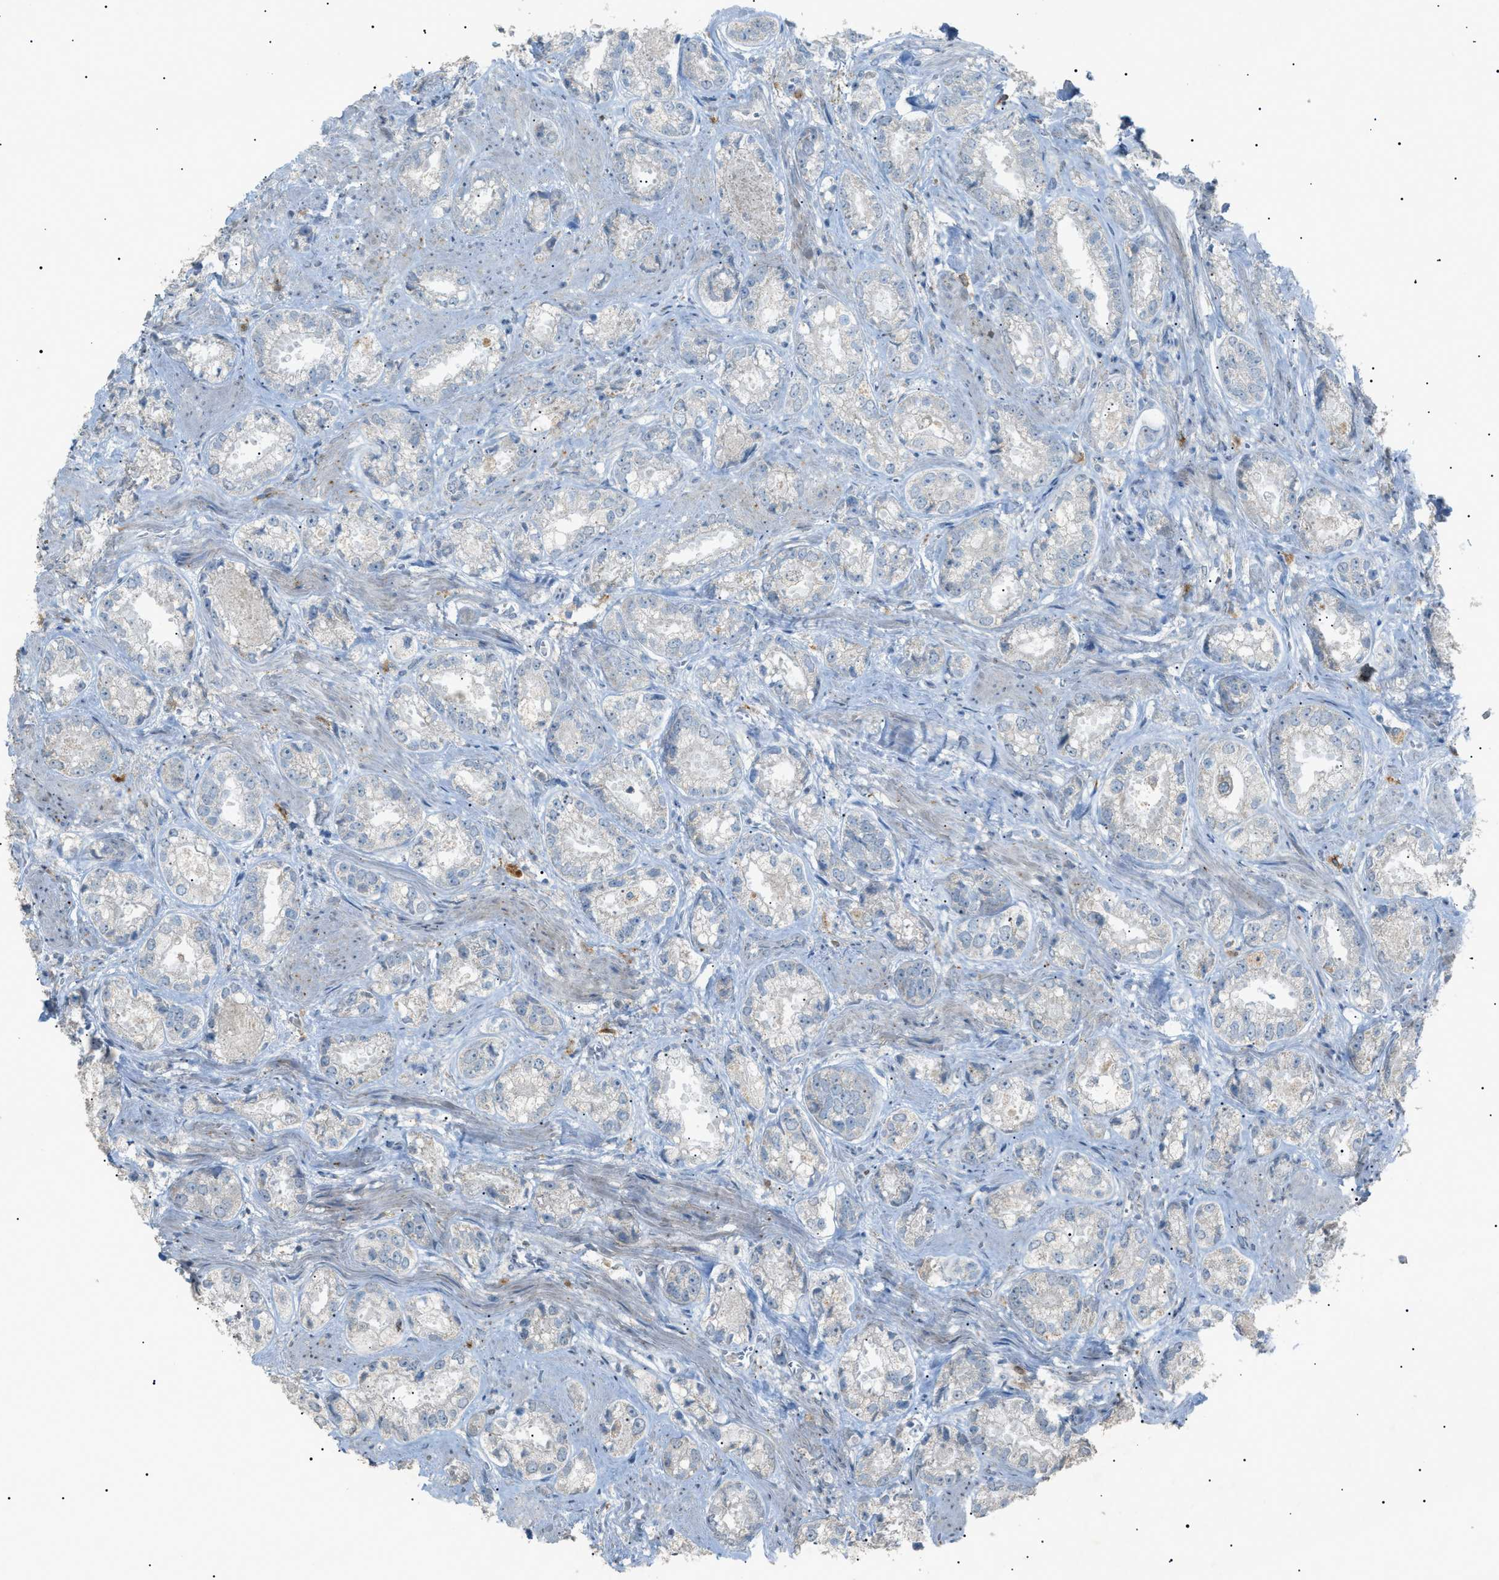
{"staining": {"intensity": "negative", "quantity": "none", "location": "none"}, "tissue": "prostate cancer", "cell_type": "Tumor cells", "image_type": "cancer", "snomed": [{"axis": "morphology", "description": "Adenocarcinoma, High grade"}, {"axis": "topography", "description": "Prostate"}], "caption": "This histopathology image is of prostate adenocarcinoma (high-grade) stained with immunohistochemistry to label a protein in brown with the nuclei are counter-stained blue. There is no expression in tumor cells.", "gene": "BTK", "patient": {"sex": "male", "age": 61}}